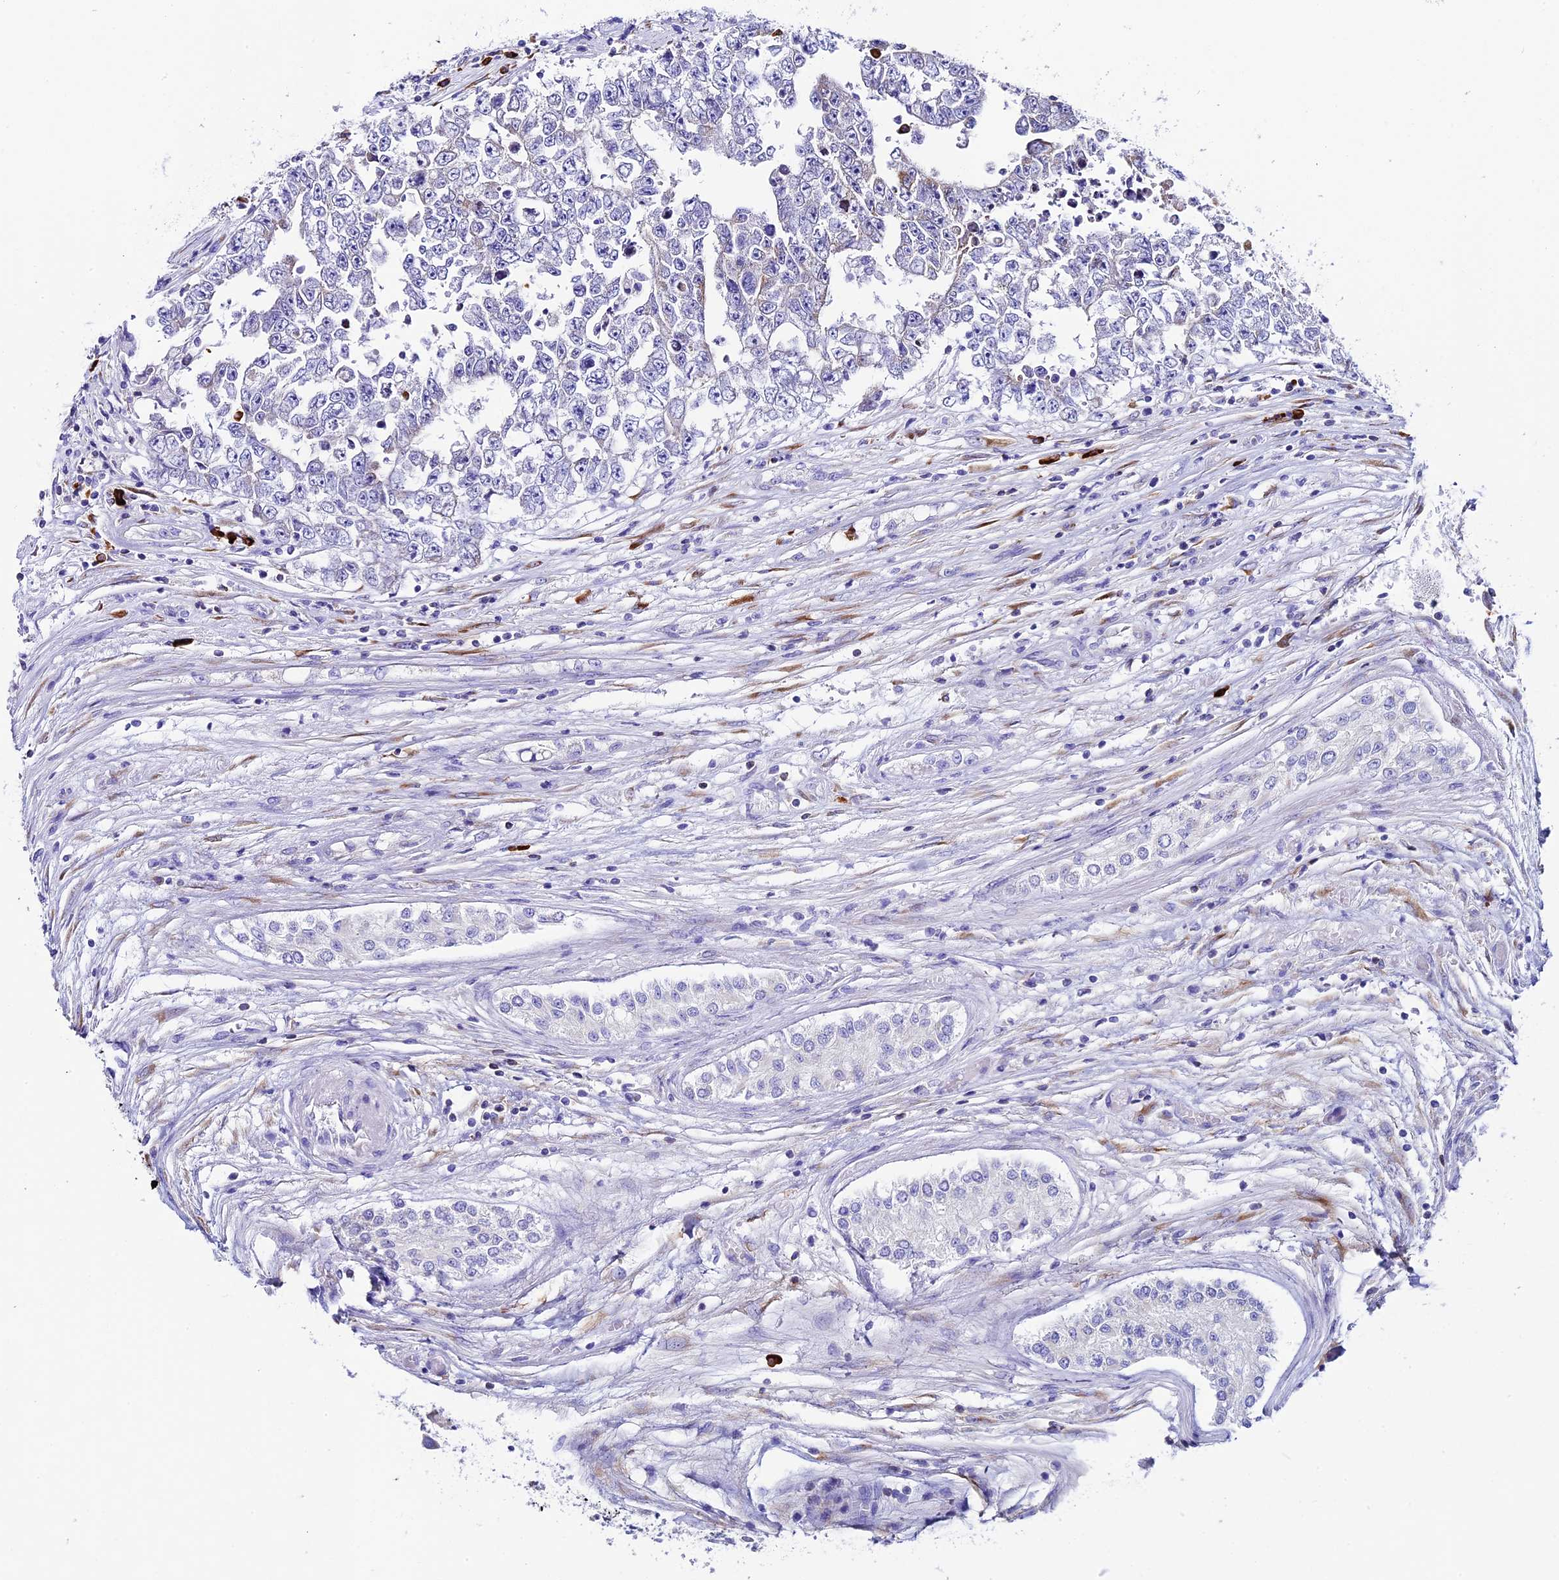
{"staining": {"intensity": "moderate", "quantity": "<25%", "location": "cytoplasmic/membranous"}, "tissue": "testis cancer", "cell_type": "Tumor cells", "image_type": "cancer", "snomed": [{"axis": "morphology", "description": "Carcinoma, Embryonal, NOS"}, {"axis": "topography", "description": "Testis"}], "caption": "A photomicrograph of testis cancer stained for a protein demonstrates moderate cytoplasmic/membranous brown staining in tumor cells.", "gene": "FKBP11", "patient": {"sex": "male", "age": 25}}